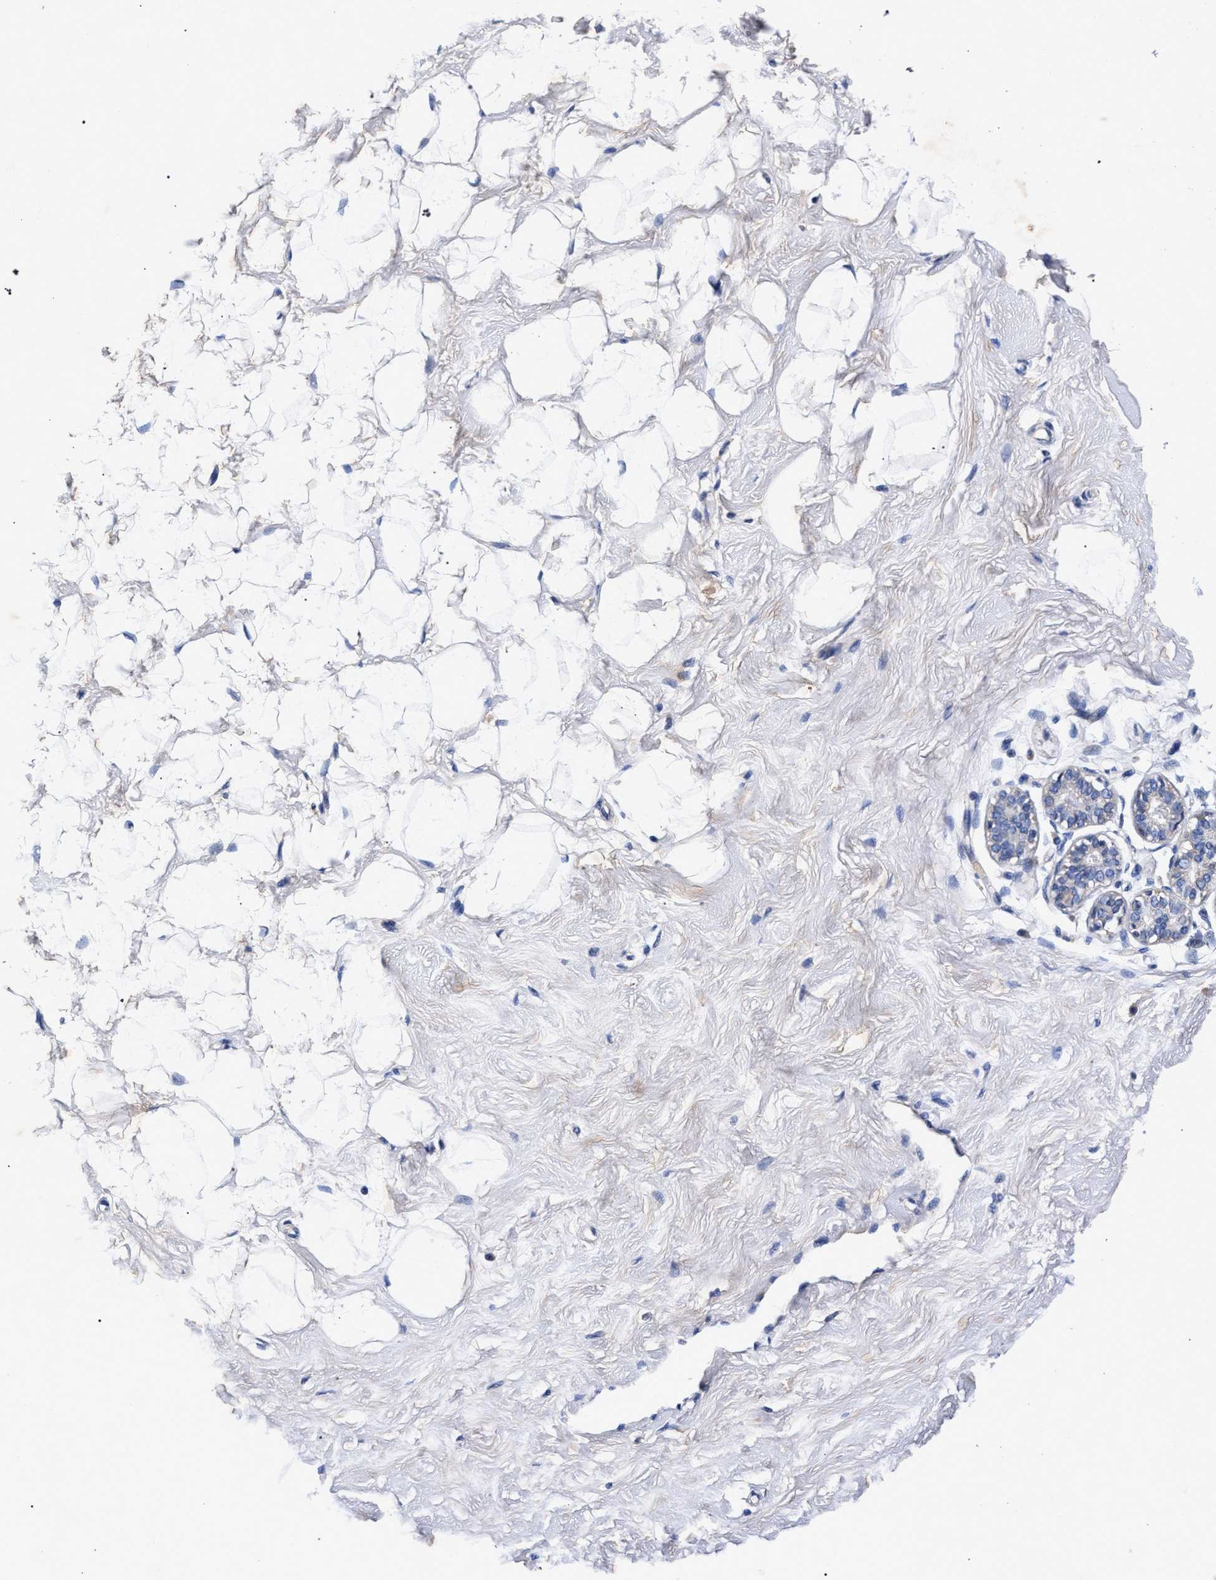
{"staining": {"intensity": "negative", "quantity": "none", "location": "none"}, "tissue": "breast", "cell_type": "Adipocytes", "image_type": "normal", "snomed": [{"axis": "morphology", "description": "Normal tissue, NOS"}, {"axis": "topography", "description": "Breast"}], "caption": "IHC micrograph of unremarkable human breast stained for a protein (brown), which exhibits no expression in adipocytes.", "gene": "HSD17B14", "patient": {"sex": "female", "age": 23}}